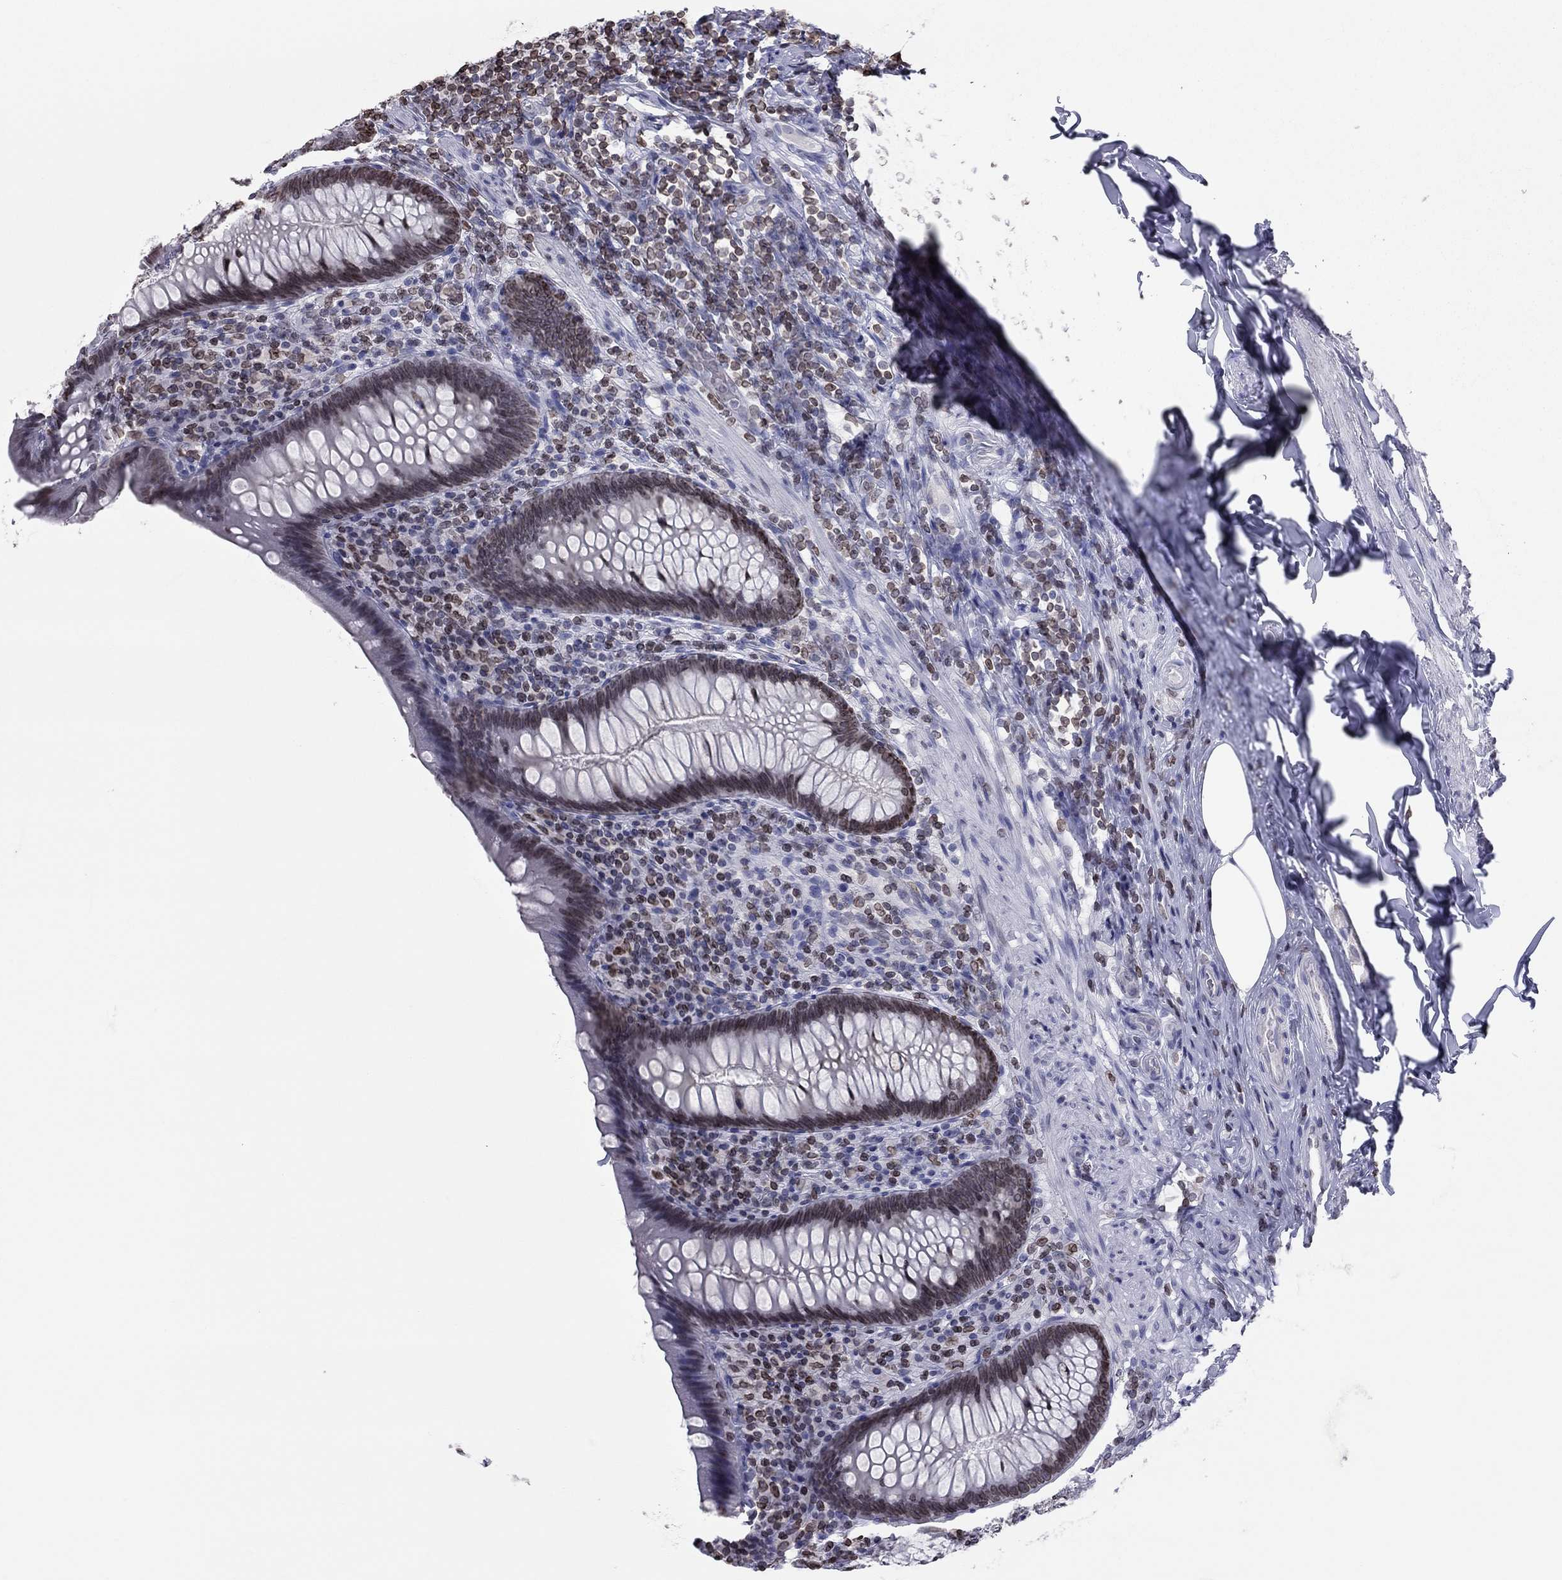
{"staining": {"intensity": "weak", "quantity": ">75%", "location": "cytoplasmic/membranous,nuclear"}, "tissue": "appendix", "cell_type": "Glandular cells", "image_type": "normal", "snomed": [{"axis": "morphology", "description": "Normal tissue, NOS"}, {"axis": "topography", "description": "Appendix"}], "caption": "A high-resolution micrograph shows immunohistochemistry (IHC) staining of benign appendix, which exhibits weak cytoplasmic/membranous,nuclear positivity in about >75% of glandular cells.", "gene": "ESPL1", "patient": {"sex": "male", "age": 47}}